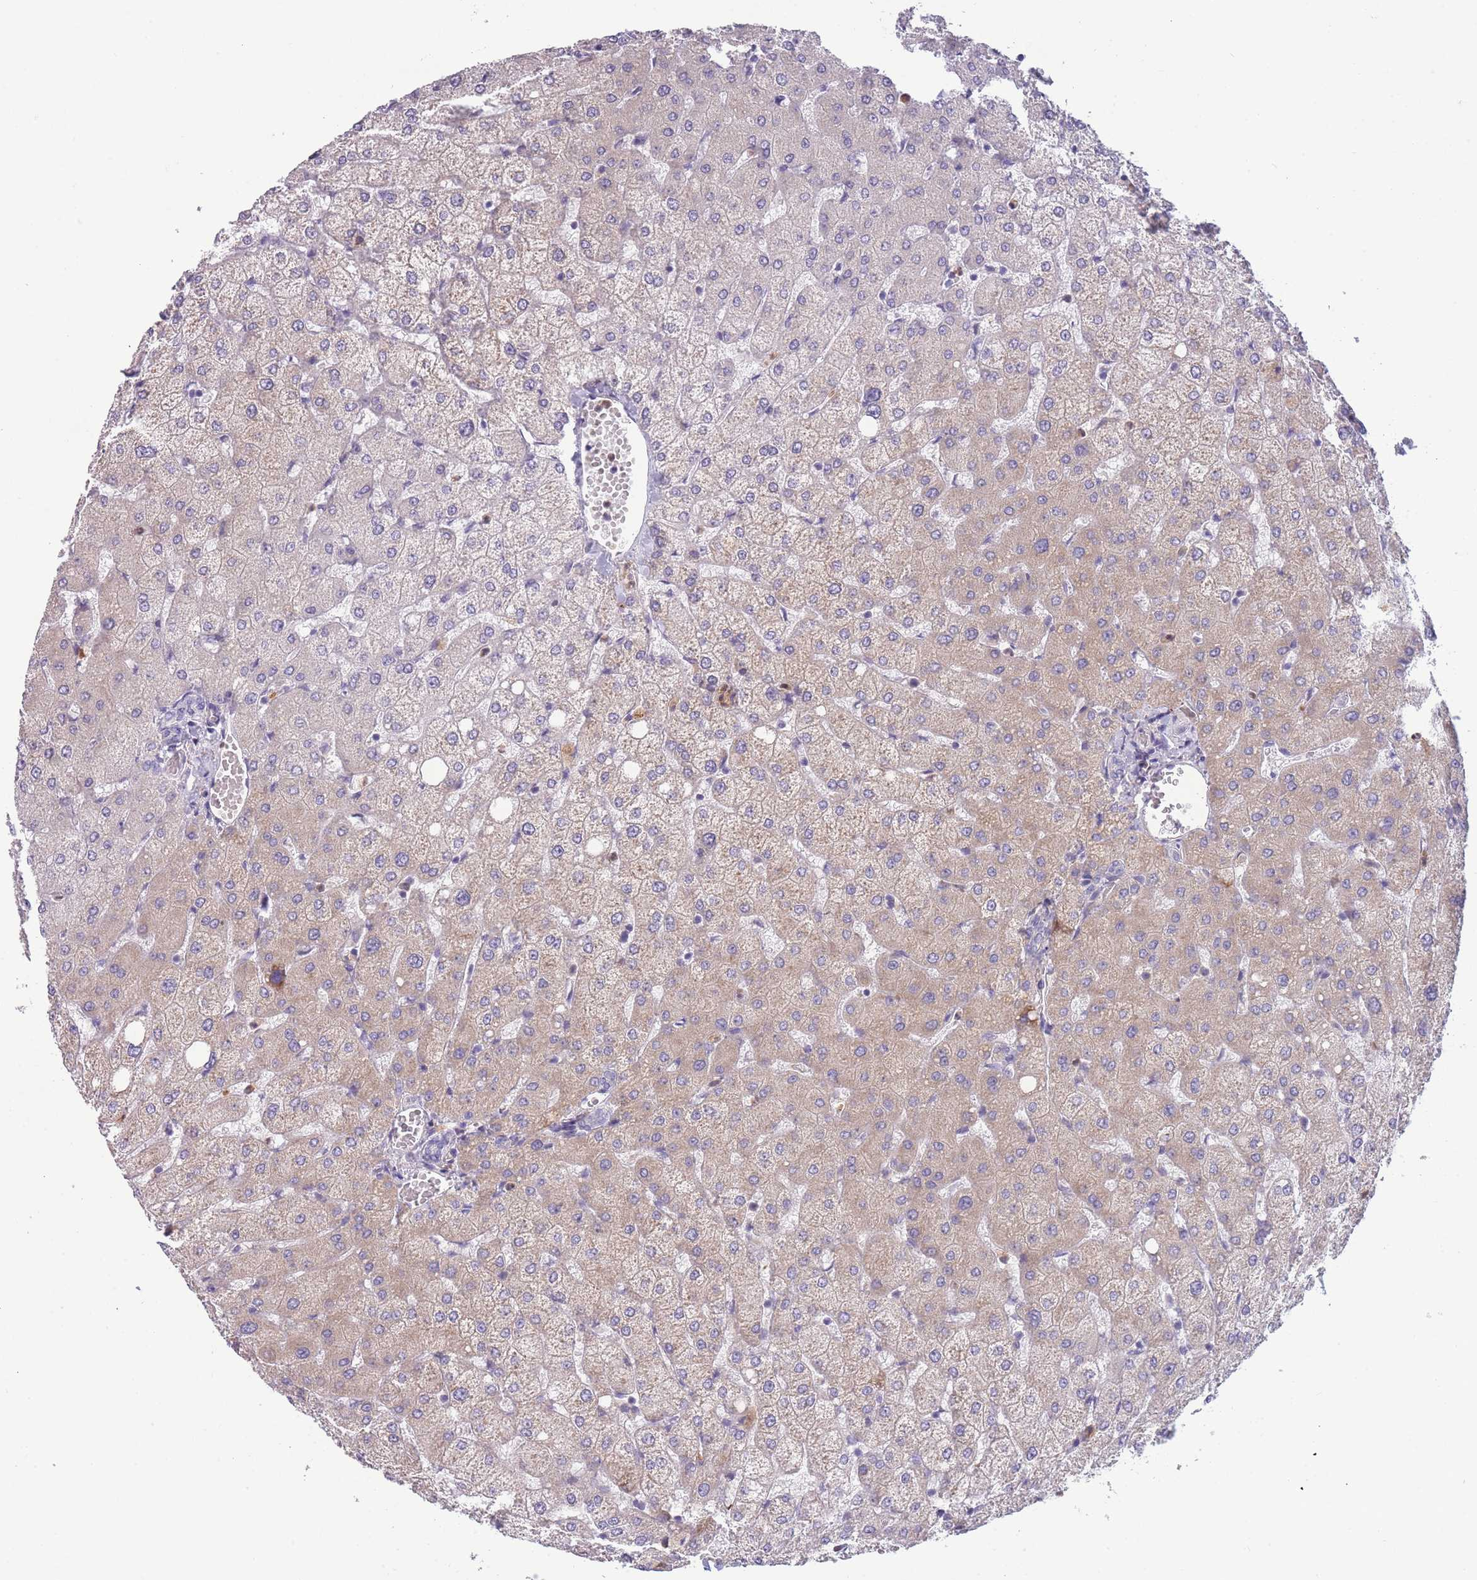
{"staining": {"intensity": "negative", "quantity": "none", "location": "none"}, "tissue": "liver", "cell_type": "Cholangiocytes", "image_type": "normal", "snomed": [{"axis": "morphology", "description": "Normal tissue, NOS"}, {"axis": "topography", "description": "Liver"}], "caption": "The photomicrograph exhibits no staining of cholangiocytes in unremarkable liver. The staining was performed using DAB (3,3'-diaminobenzidine) to visualize the protein expression in brown, while the nuclei were stained in blue with hematoxylin (Magnification: 20x).", "gene": "NDUFAF6", "patient": {"sex": "female", "age": 54}}